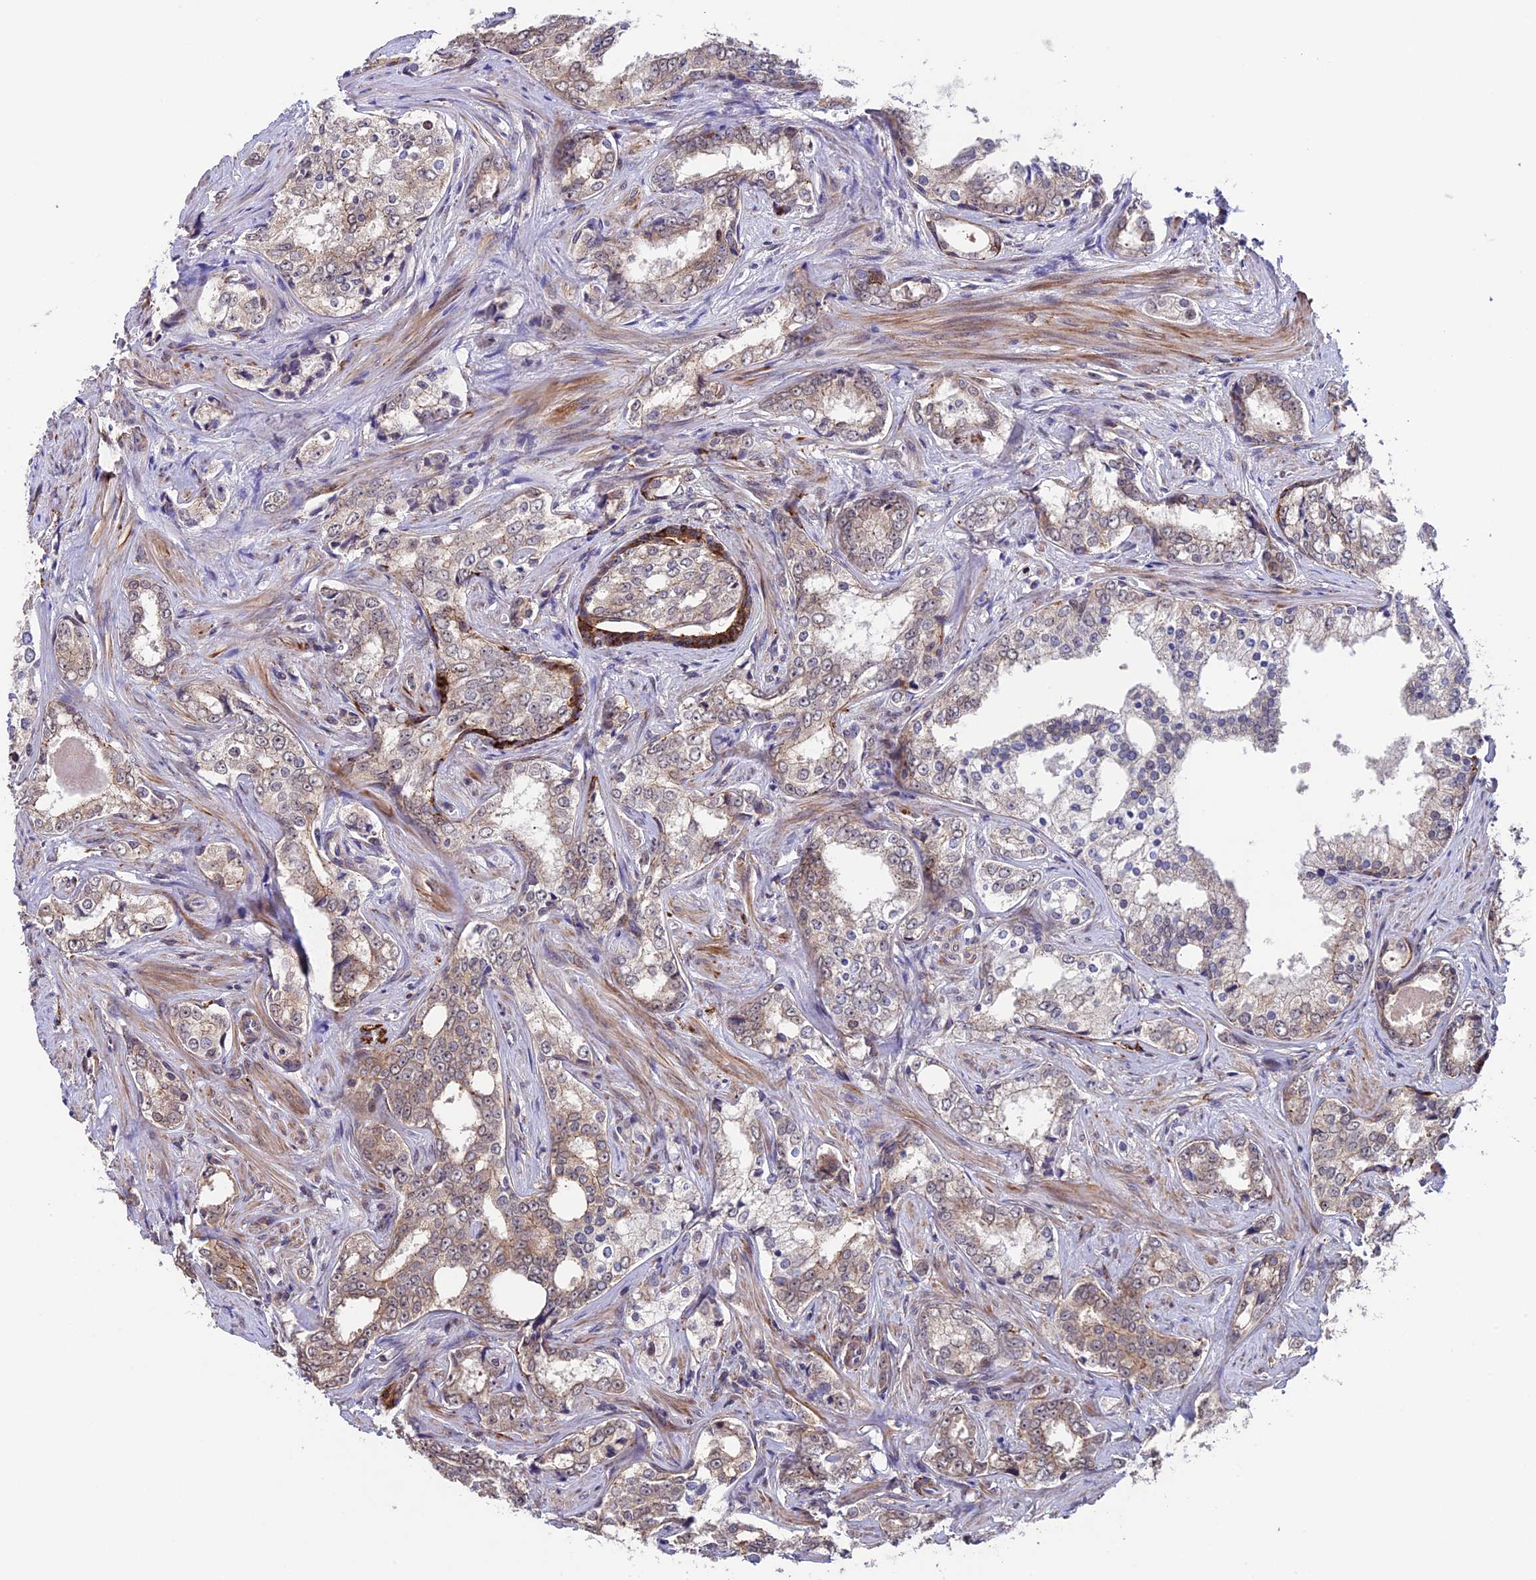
{"staining": {"intensity": "weak", "quantity": "25%-75%", "location": "cytoplasmic/membranous"}, "tissue": "prostate cancer", "cell_type": "Tumor cells", "image_type": "cancer", "snomed": [{"axis": "morphology", "description": "Adenocarcinoma, High grade"}, {"axis": "topography", "description": "Prostate"}], "caption": "This is an image of immunohistochemistry (IHC) staining of prostate cancer, which shows weak positivity in the cytoplasmic/membranous of tumor cells.", "gene": "SIPA1L3", "patient": {"sex": "male", "age": 66}}